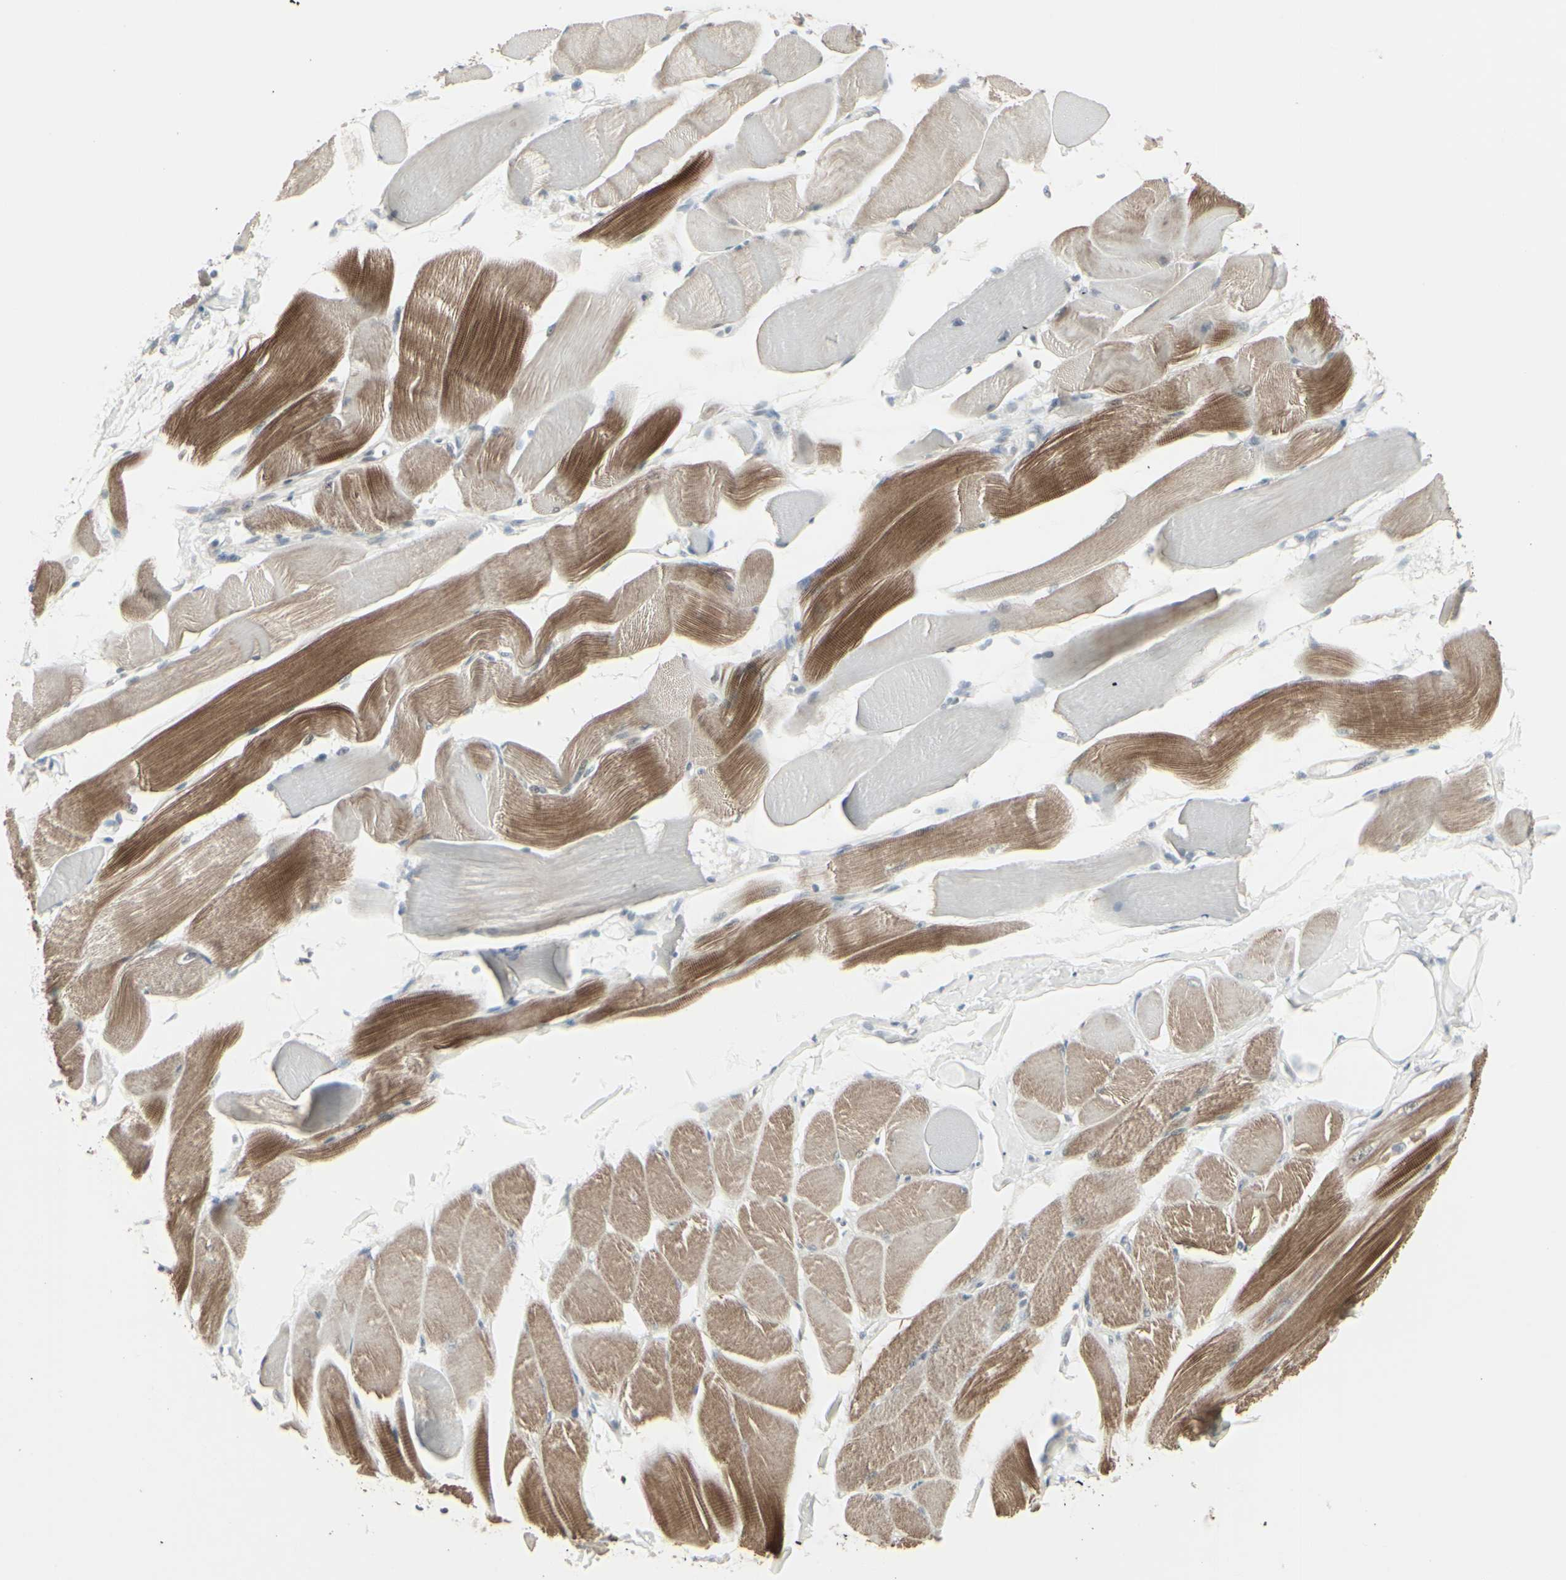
{"staining": {"intensity": "moderate", "quantity": "25%-75%", "location": "cytoplasmic/membranous"}, "tissue": "skeletal muscle", "cell_type": "Myocytes", "image_type": "normal", "snomed": [{"axis": "morphology", "description": "Normal tissue, NOS"}, {"axis": "topography", "description": "Skeletal muscle"}, {"axis": "topography", "description": "Peripheral nerve tissue"}], "caption": "This photomicrograph demonstrates immunohistochemistry (IHC) staining of normal human skeletal muscle, with medium moderate cytoplasmic/membranous positivity in about 25%-75% of myocytes.", "gene": "SAMSN1", "patient": {"sex": "female", "age": 84}}